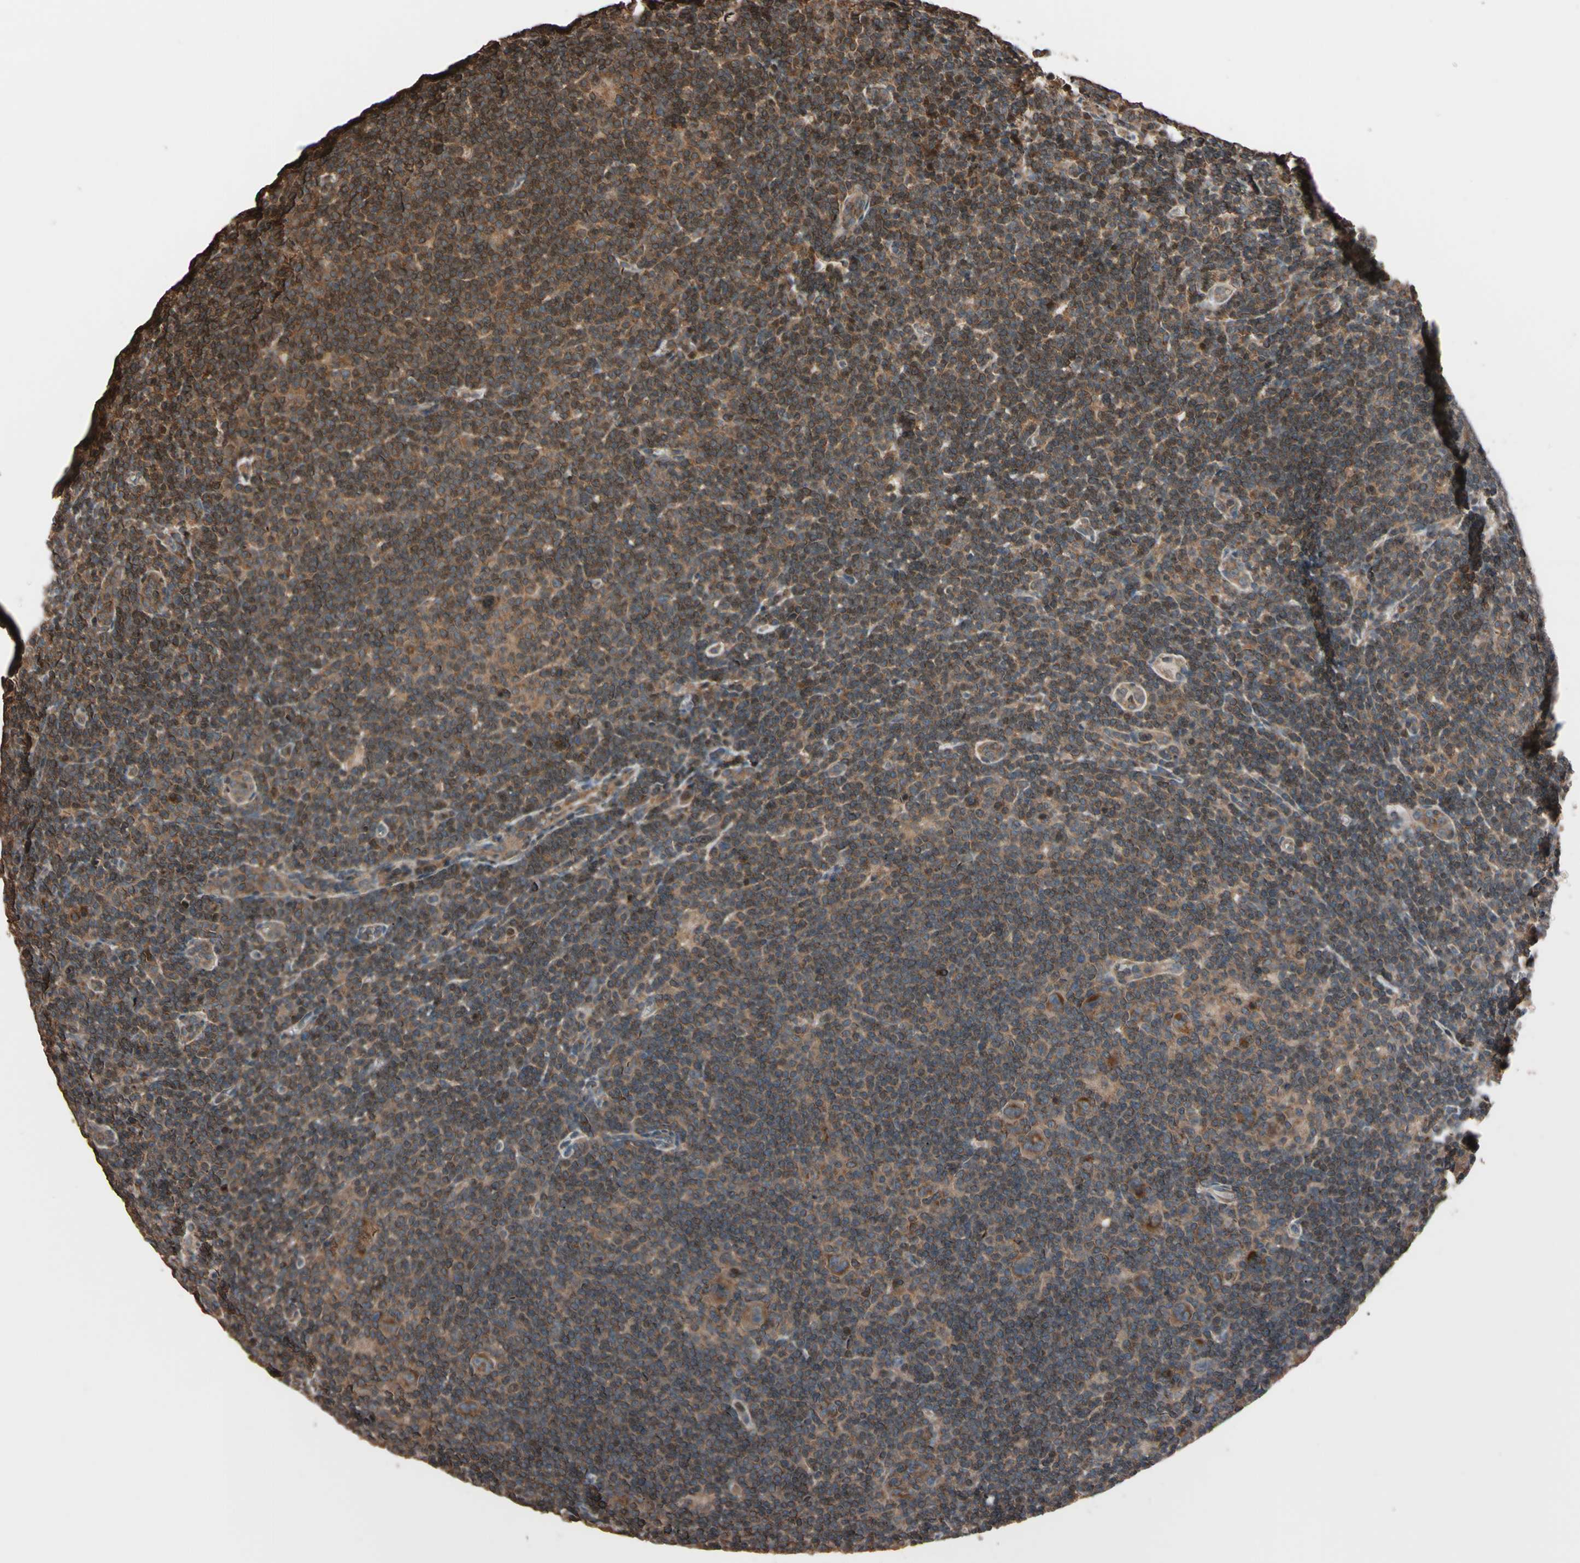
{"staining": {"intensity": "weak", "quantity": ">75%", "location": "cytoplasmic/membranous"}, "tissue": "lymphoma", "cell_type": "Tumor cells", "image_type": "cancer", "snomed": [{"axis": "morphology", "description": "Hodgkin's disease, NOS"}, {"axis": "topography", "description": "Lymph node"}], "caption": "Hodgkin's disease stained for a protein shows weak cytoplasmic/membranous positivity in tumor cells.", "gene": "TNFRSF1A", "patient": {"sex": "female", "age": 57}}